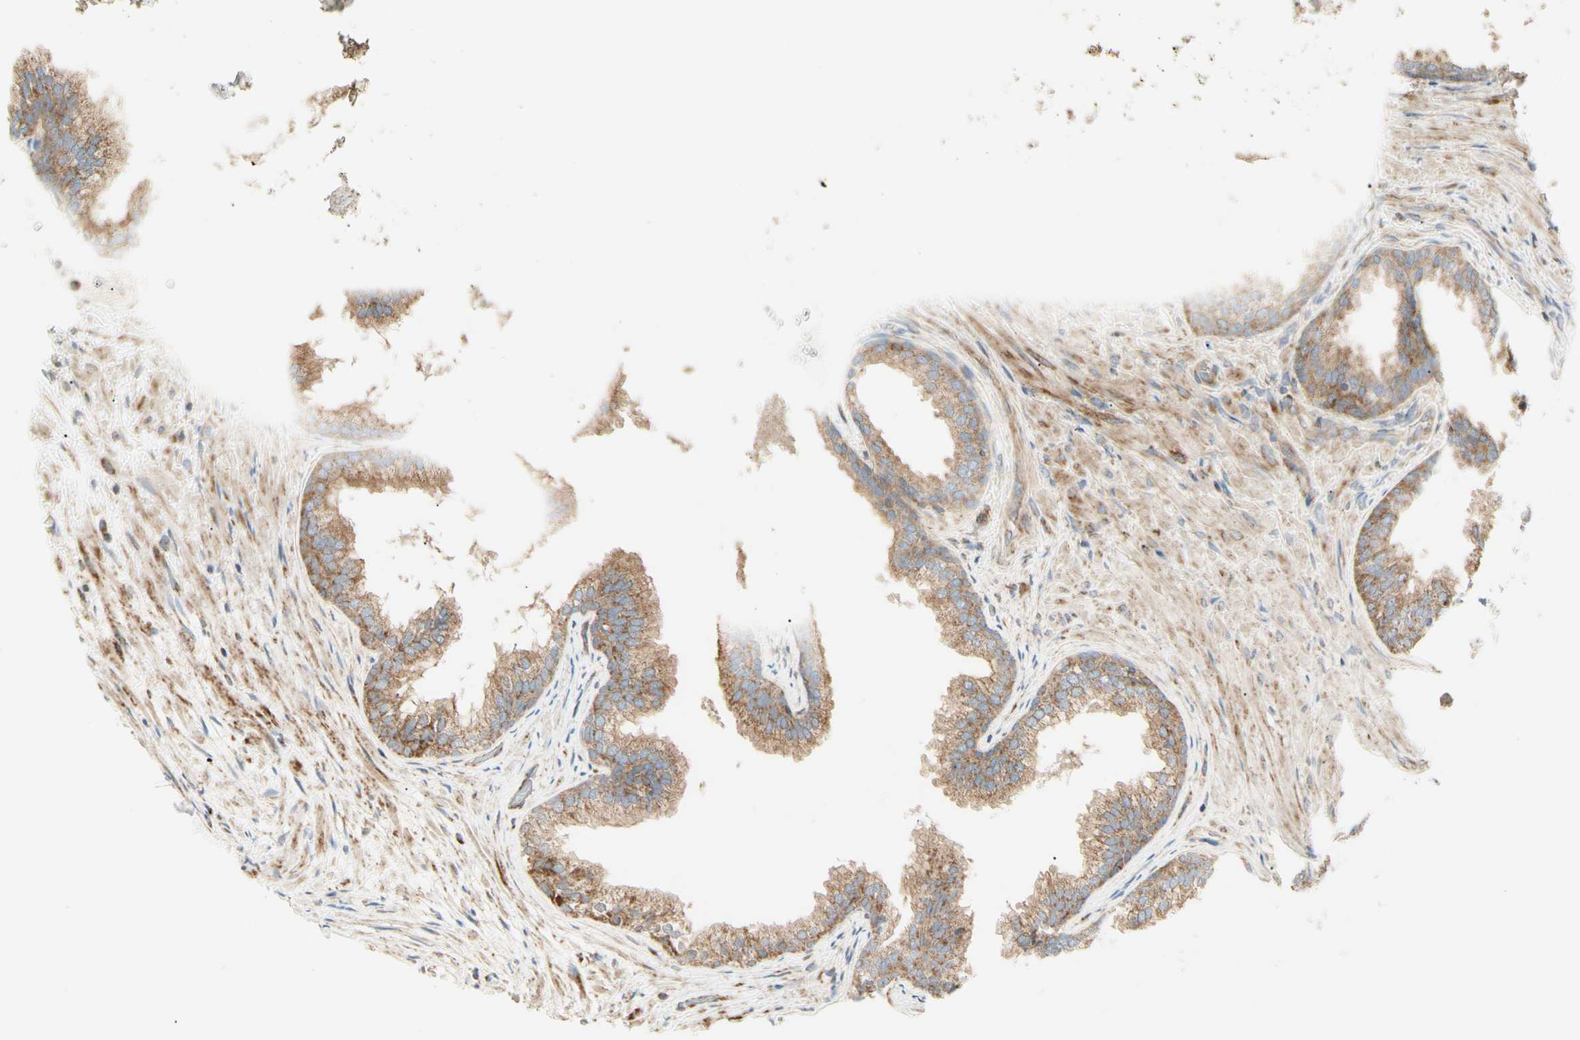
{"staining": {"intensity": "moderate", "quantity": ">75%", "location": "cytoplasmic/membranous"}, "tissue": "prostate", "cell_type": "Glandular cells", "image_type": "normal", "snomed": [{"axis": "morphology", "description": "Normal tissue, NOS"}, {"axis": "topography", "description": "Prostate"}], "caption": "Immunohistochemical staining of normal prostate displays moderate cytoplasmic/membranous protein positivity in about >75% of glandular cells.", "gene": "TBC1D10A", "patient": {"sex": "male", "age": 76}}